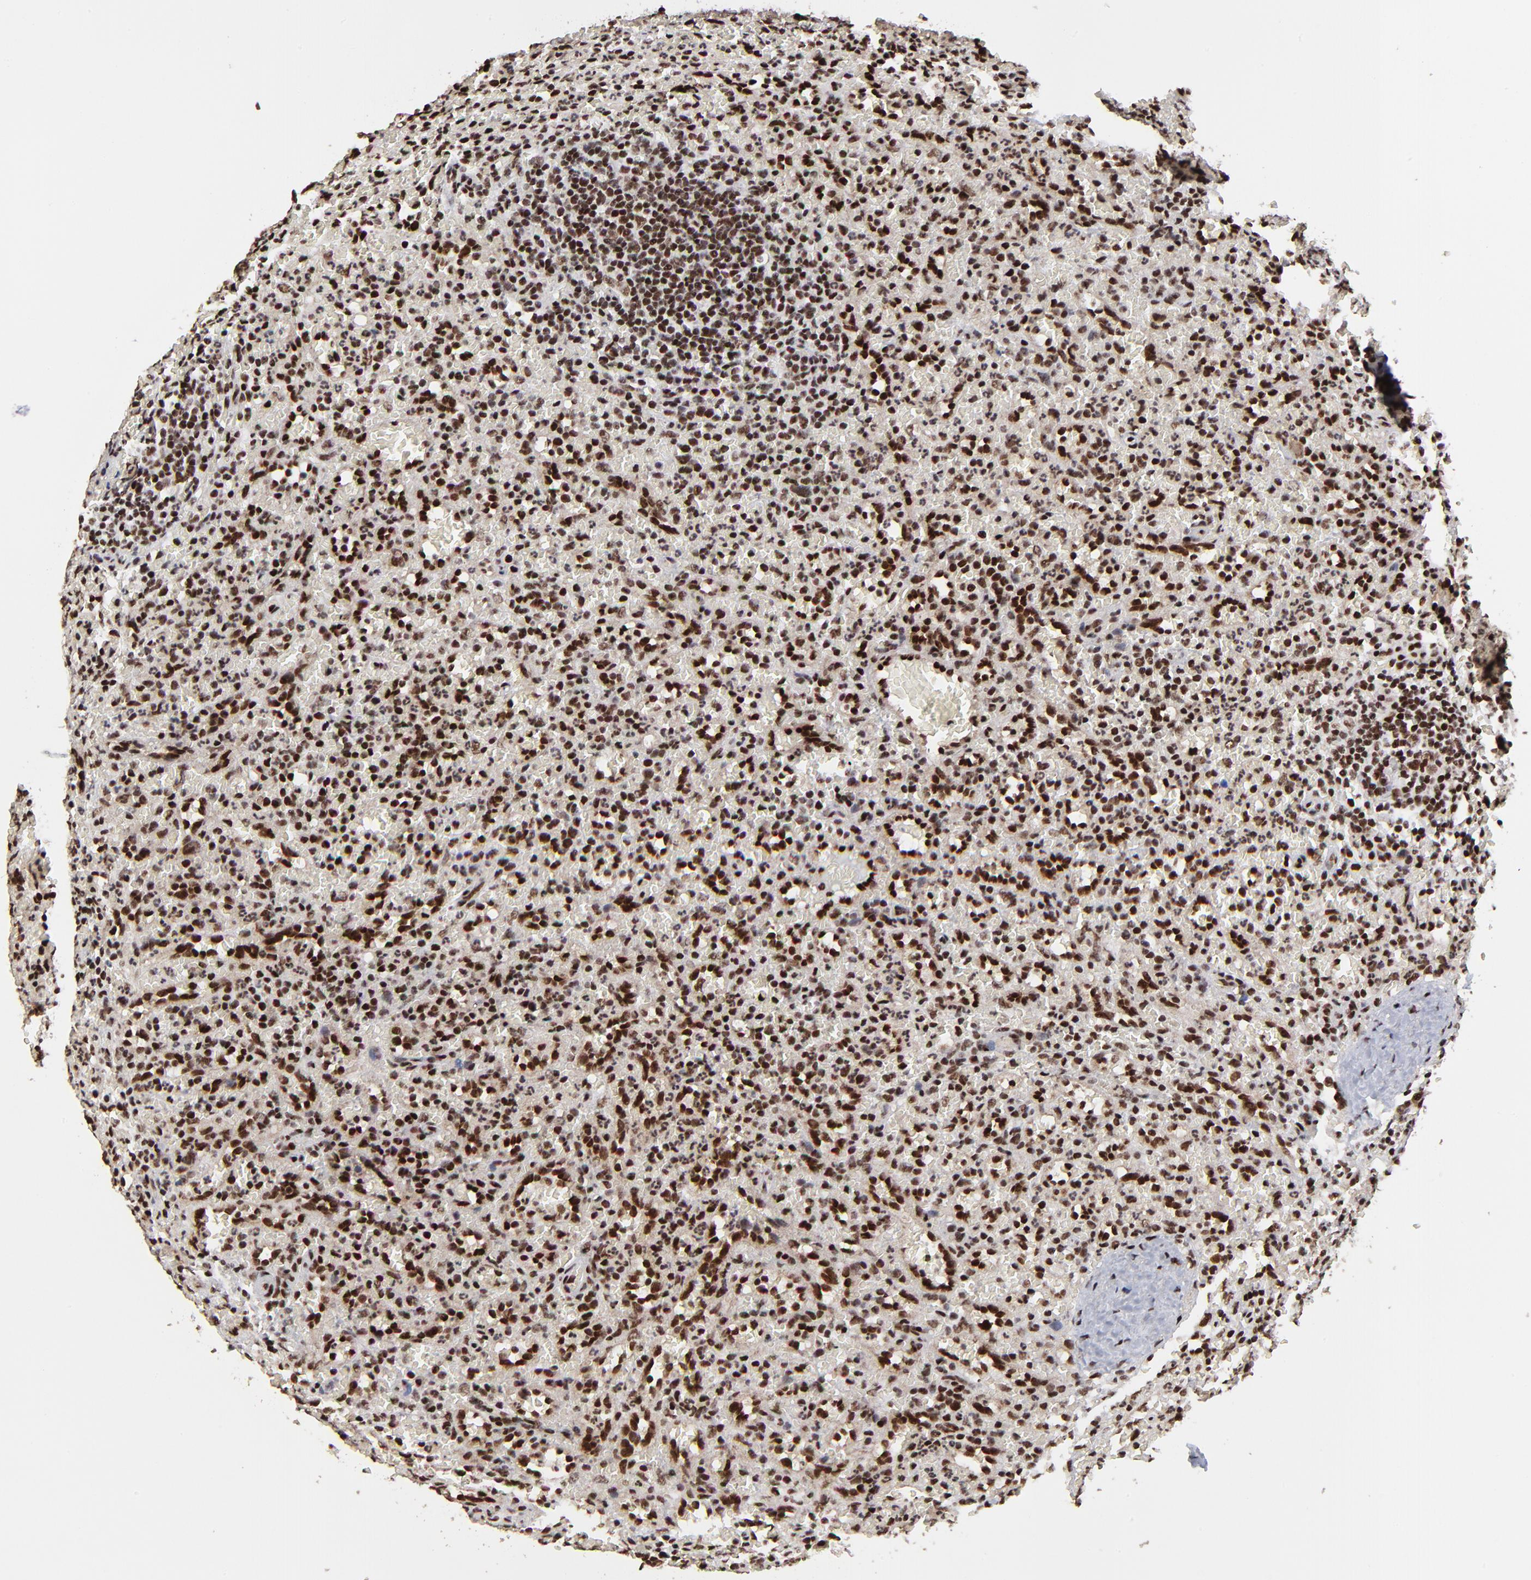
{"staining": {"intensity": "strong", "quantity": ">75%", "location": "nuclear"}, "tissue": "lymphoma", "cell_type": "Tumor cells", "image_type": "cancer", "snomed": [{"axis": "morphology", "description": "Malignant lymphoma, non-Hodgkin's type, Low grade"}, {"axis": "topography", "description": "Spleen"}], "caption": "Lymphoma stained with immunohistochemistry (IHC) reveals strong nuclear positivity in about >75% of tumor cells.", "gene": "RBM22", "patient": {"sex": "female", "age": 64}}